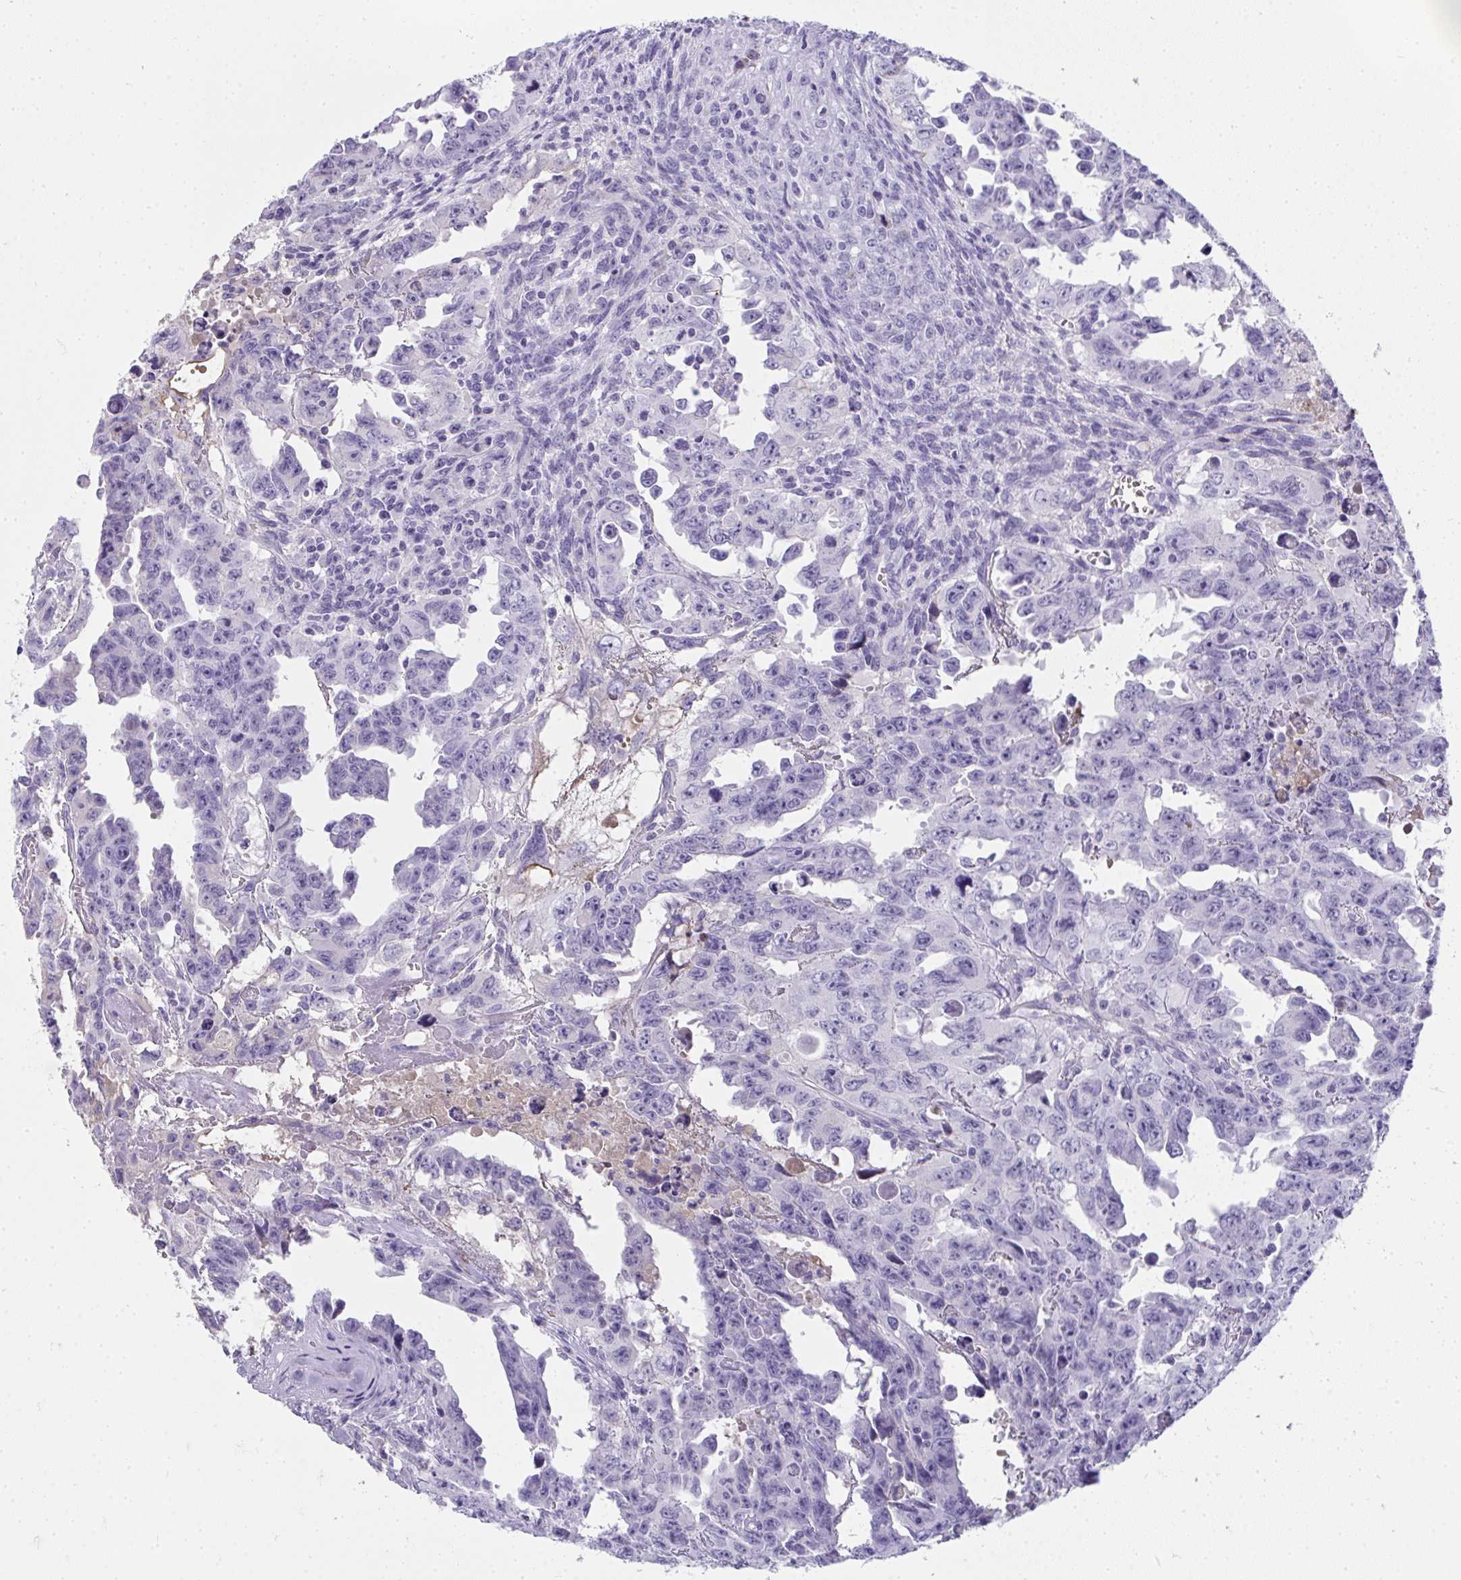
{"staining": {"intensity": "negative", "quantity": "none", "location": "none"}, "tissue": "testis cancer", "cell_type": "Tumor cells", "image_type": "cancer", "snomed": [{"axis": "morphology", "description": "Carcinoma, Embryonal, NOS"}, {"axis": "topography", "description": "Testis"}], "caption": "The photomicrograph shows no staining of tumor cells in testis cancer.", "gene": "ZSWIM3", "patient": {"sex": "male", "age": 24}}